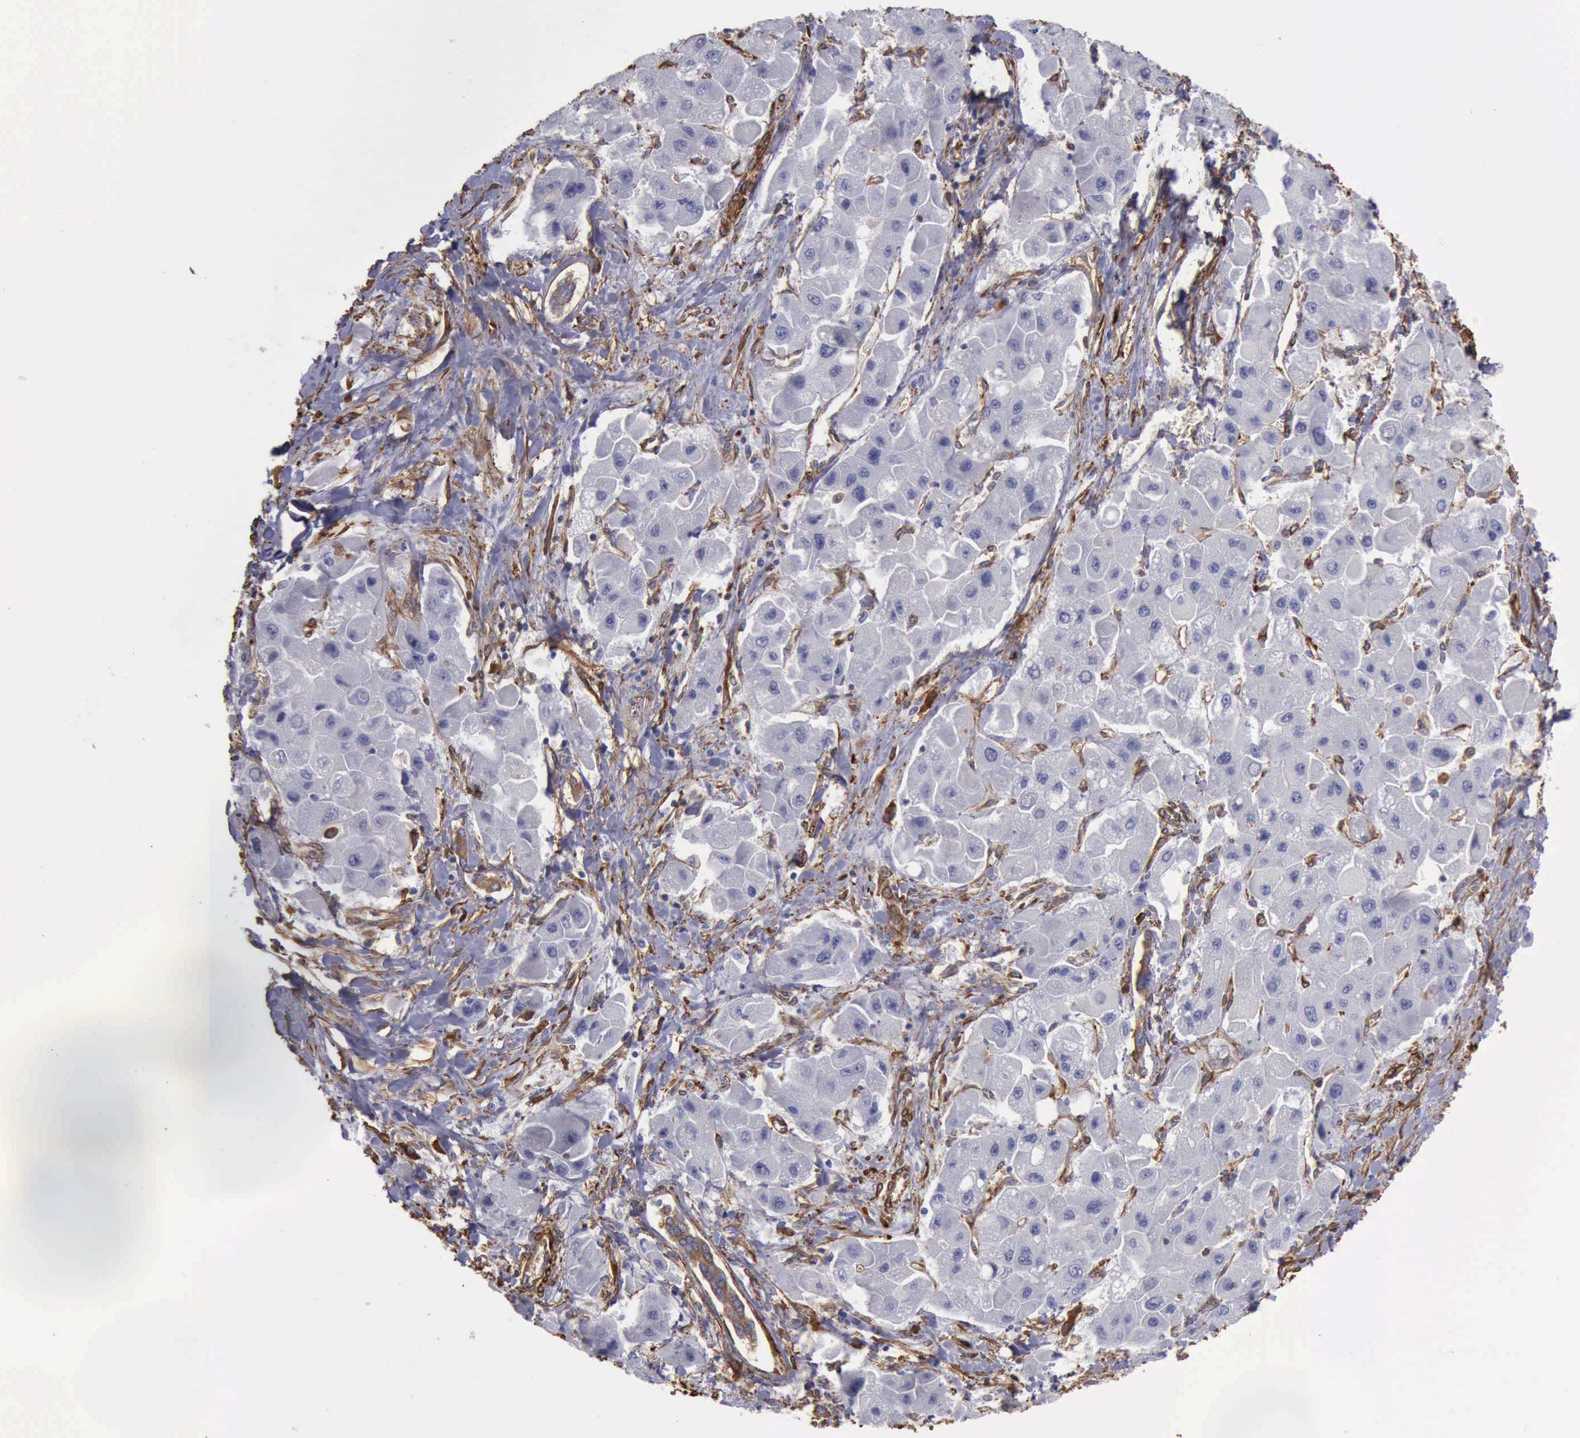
{"staining": {"intensity": "negative", "quantity": "none", "location": "none"}, "tissue": "liver cancer", "cell_type": "Tumor cells", "image_type": "cancer", "snomed": [{"axis": "morphology", "description": "Carcinoma, Hepatocellular, NOS"}, {"axis": "topography", "description": "Liver"}], "caption": "Tumor cells are negative for protein expression in human liver cancer.", "gene": "FLNA", "patient": {"sex": "male", "age": 24}}